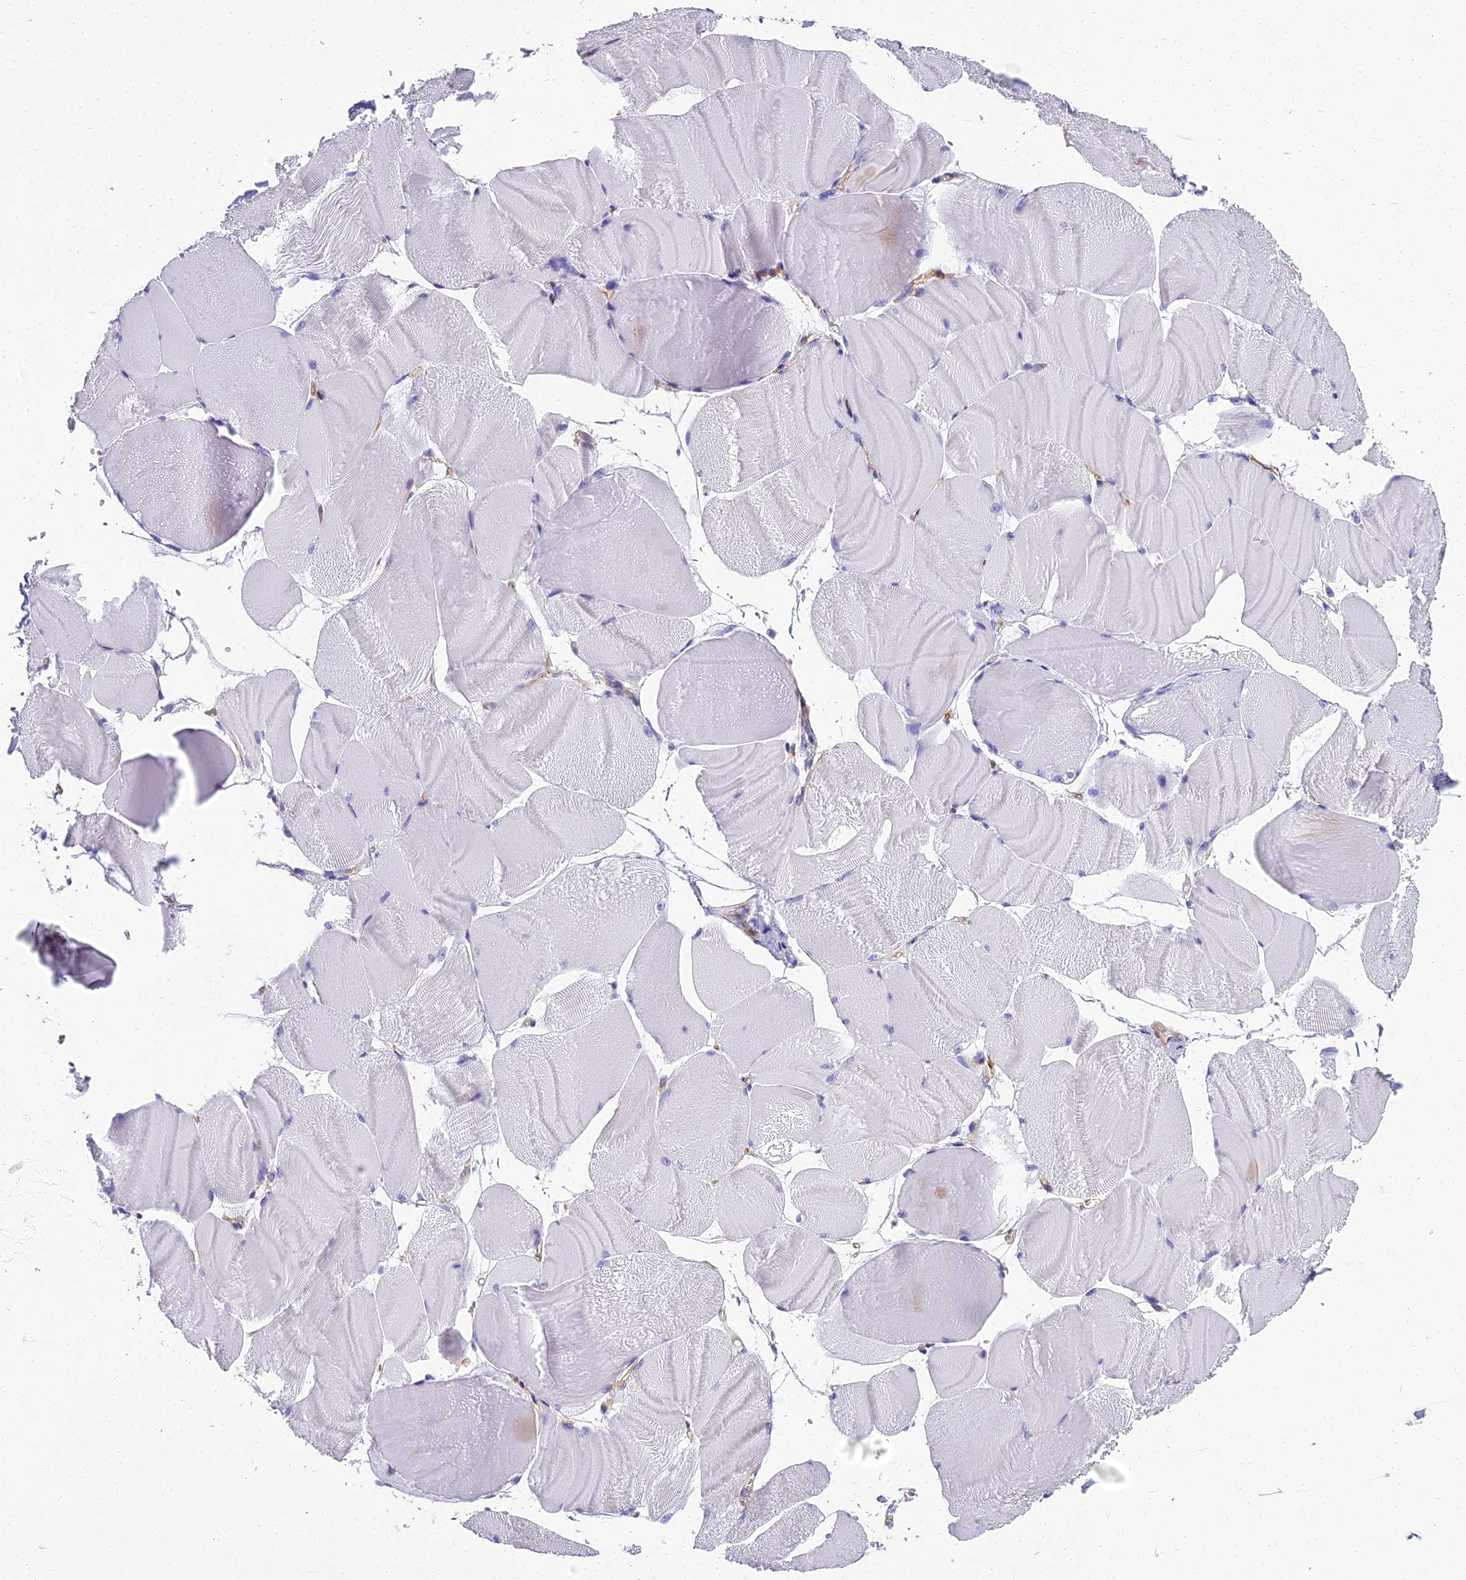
{"staining": {"intensity": "negative", "quantity": "none", "location": "none"}, "tissue": "skeletal muscle", "cell_type": "Myocytes", "image_type": "normal", "snomed": [{"axis": "morphology", "description": "Normal tissue, NOS"}, {"axis": "morphology", "description": "Basal cell carcinoma"}, {"axis": "topography", "description": "Skeletal muscle"}], "caption": "Immunohistochemical staining of unremarkable human skeletal muscle reveals no significant expression in myocytes. The staining was performed using DAB (3,3'-diaminobenzidine) to visualize the protein expression in brown, while the nuclei were stained in blue with hematoxylin (Magnification: 20x).", "gene": "NINJ1", "patient": {"sex": "female", "age": 64}}